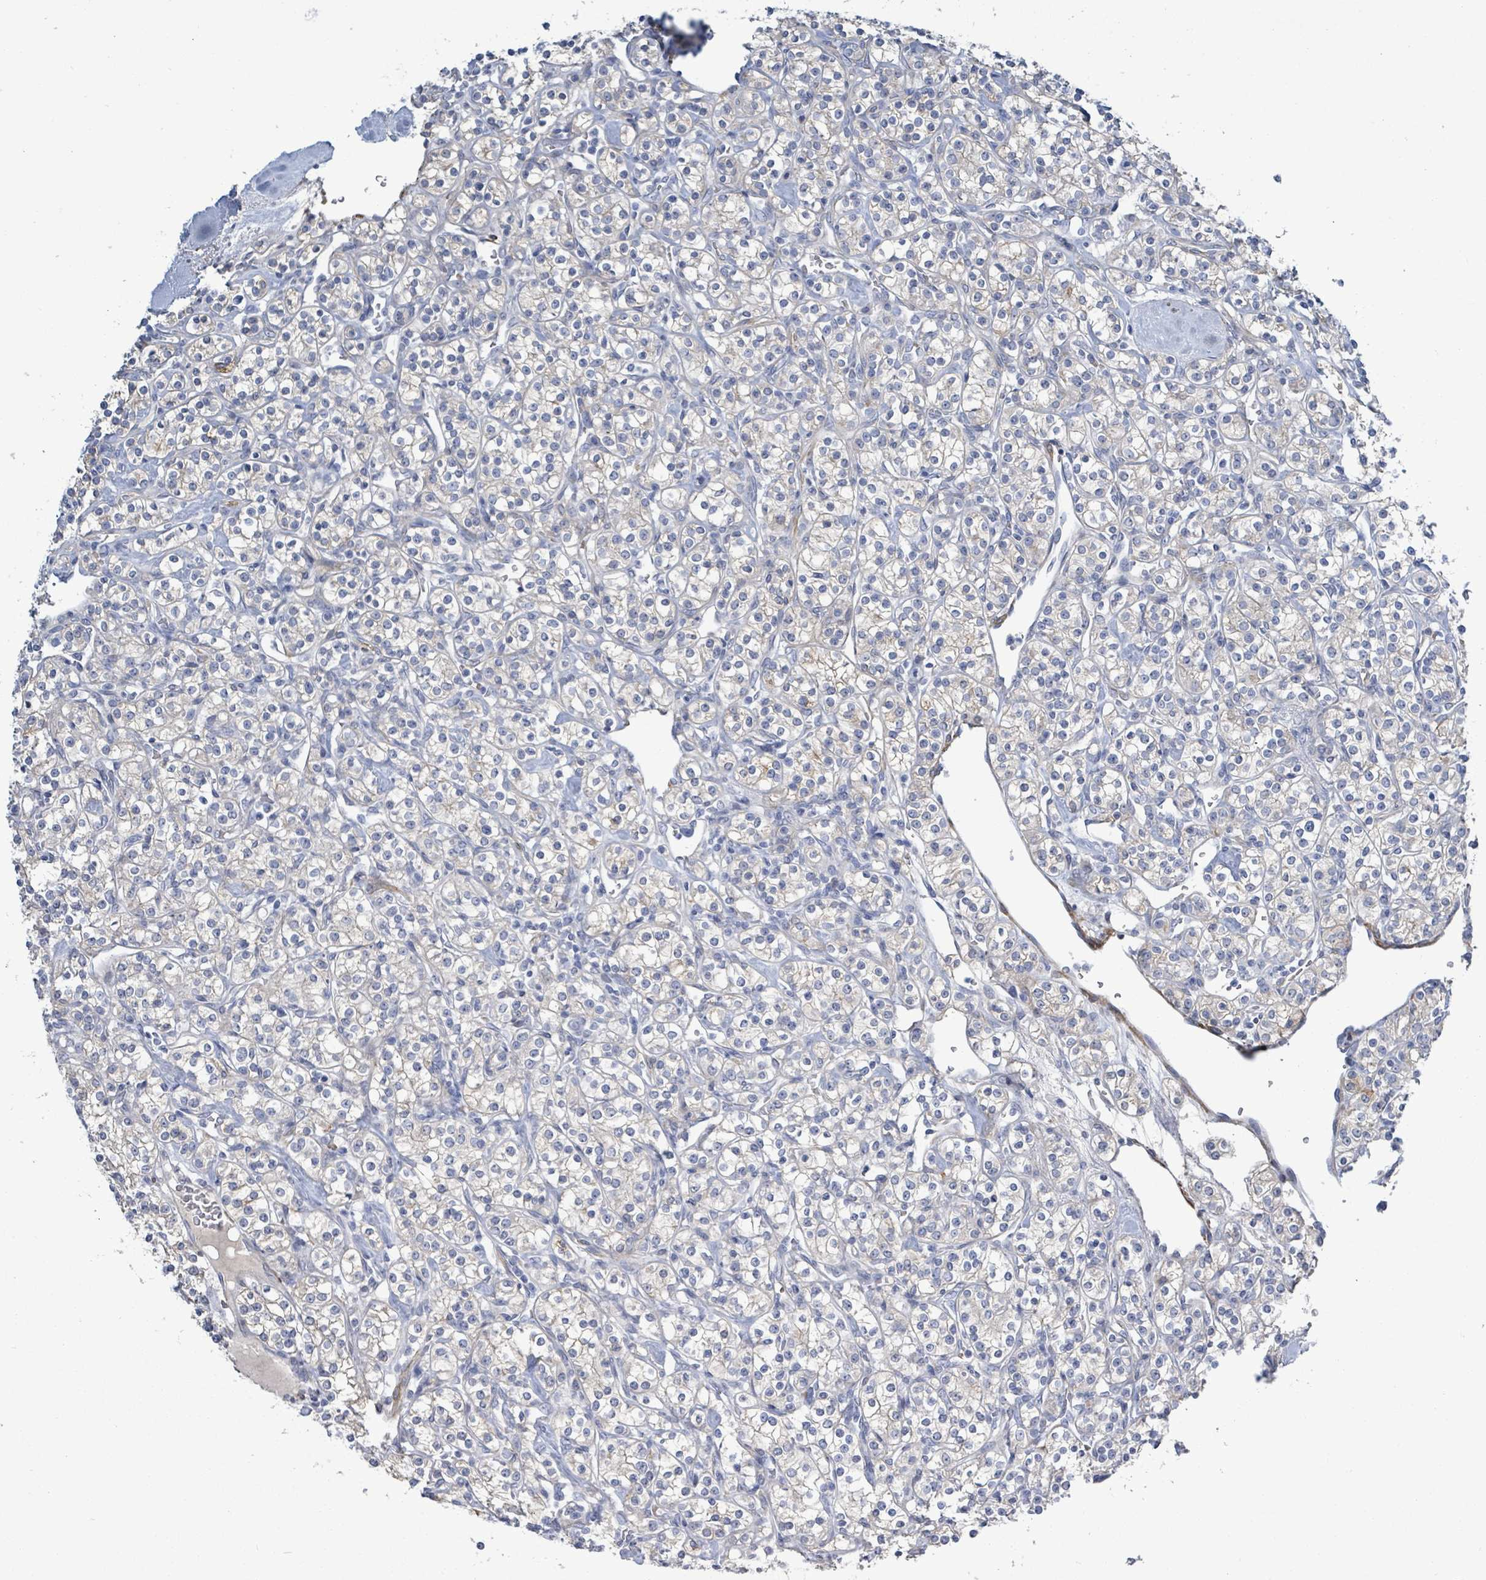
{"staining": {"intensity": "negative", "quantity": "none", "location": "none"}, "tissue": "renal cancer", "cell_type": "Tumor cells", "image_type": "cancer", "snomed": [{"axis": "morphology", "description": "Adenocarcinoma, NOS"}, {"axis": "topography", "description": "Kidney"}], "caption": "Tumor cells show no significant protein positivity in renal adenocarcinoma.", "gene": "DMRTC1B", "patient": {"sex": "male", "age": 77}}